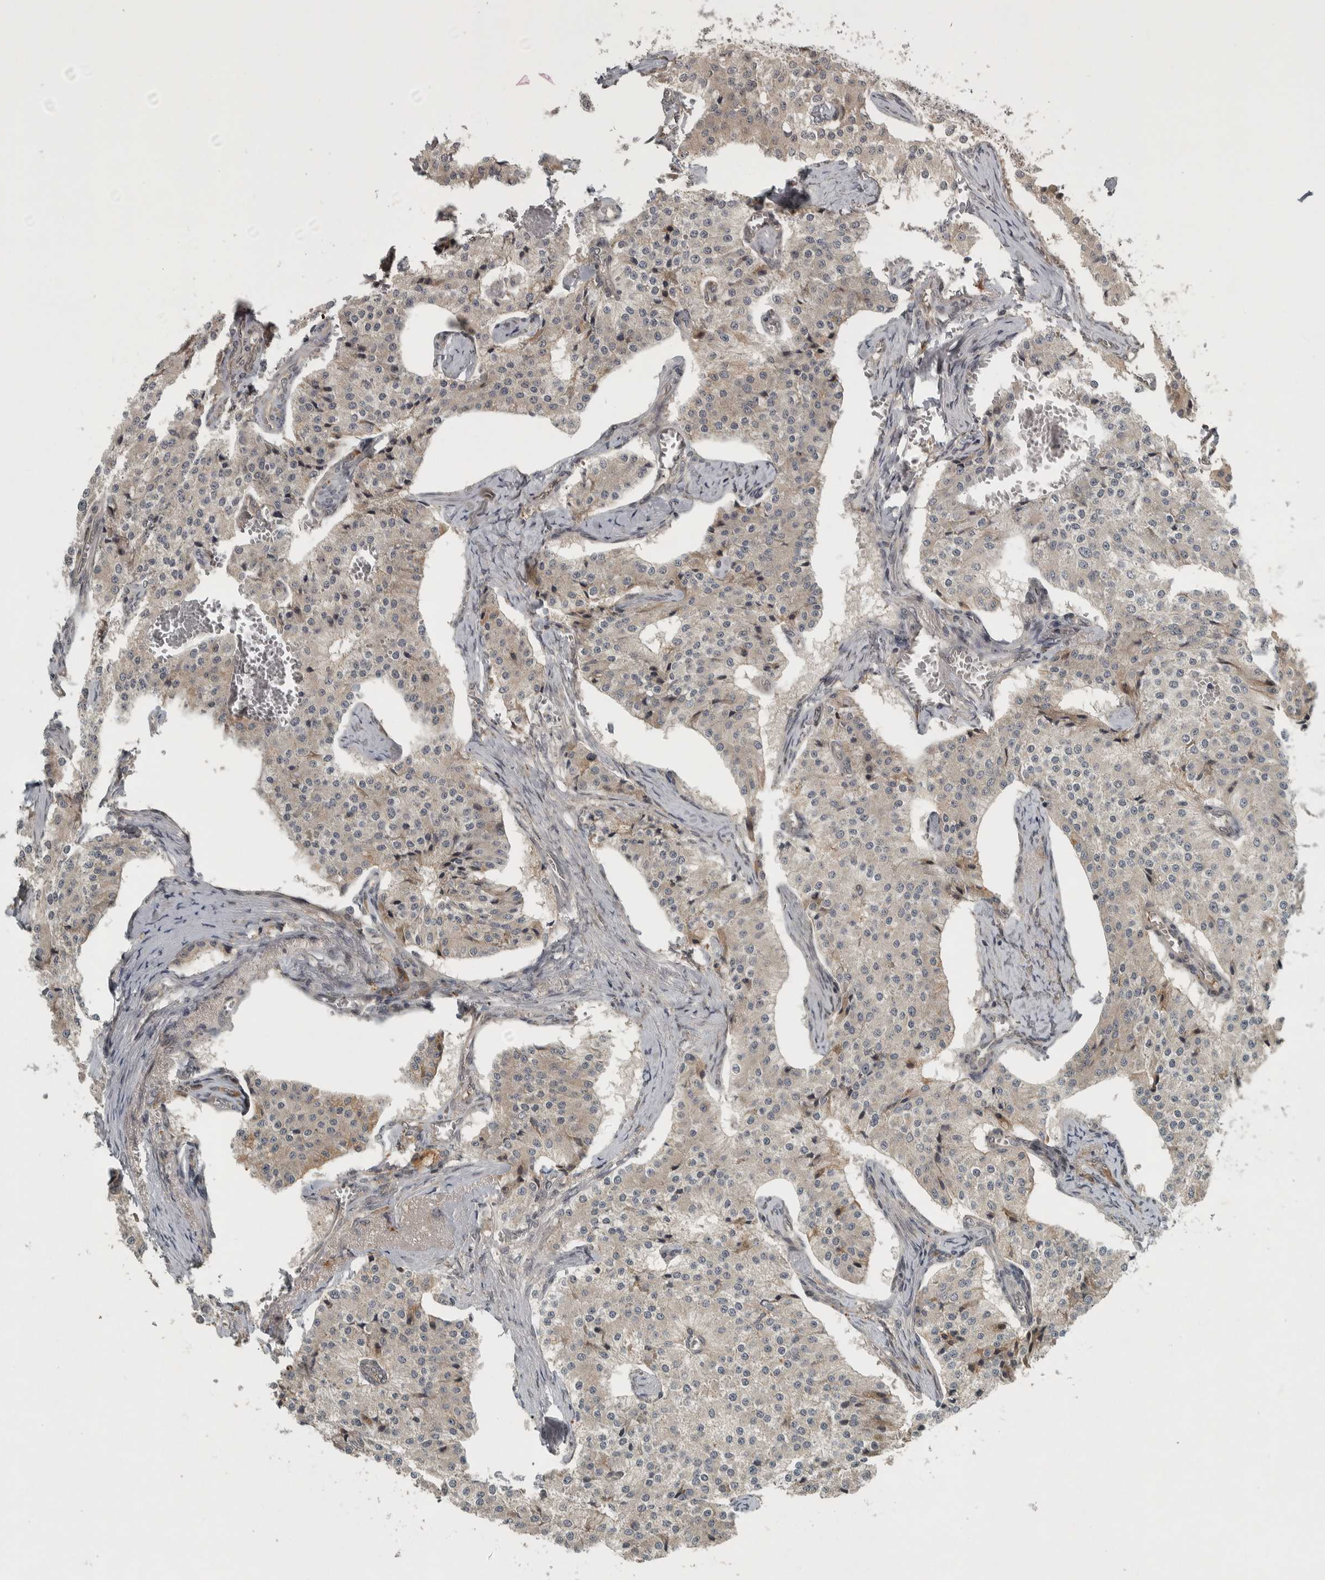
{"staining": {"intensity": "weak", "quantity": "<25%", "location": "cytoplasmic/membranous"}, "tissue": "carcinoid", "cell_type": "Tumor cells", "image_type": "cancer", "snomed": [{"axis": "morphology", "description": "Carcinoid, malignant, NOS"}, {"axis": "topography", "description": "Colon"}], "caption": "This image is of carcinoid (malignant) stained with immunohistochemistry (IHC) to label a protein in brown with the nuclei are counter-stained blue. There is no expression in tumor cells.", "gene": "XPO5", "patient": {"sex": "female", "age": 52}}